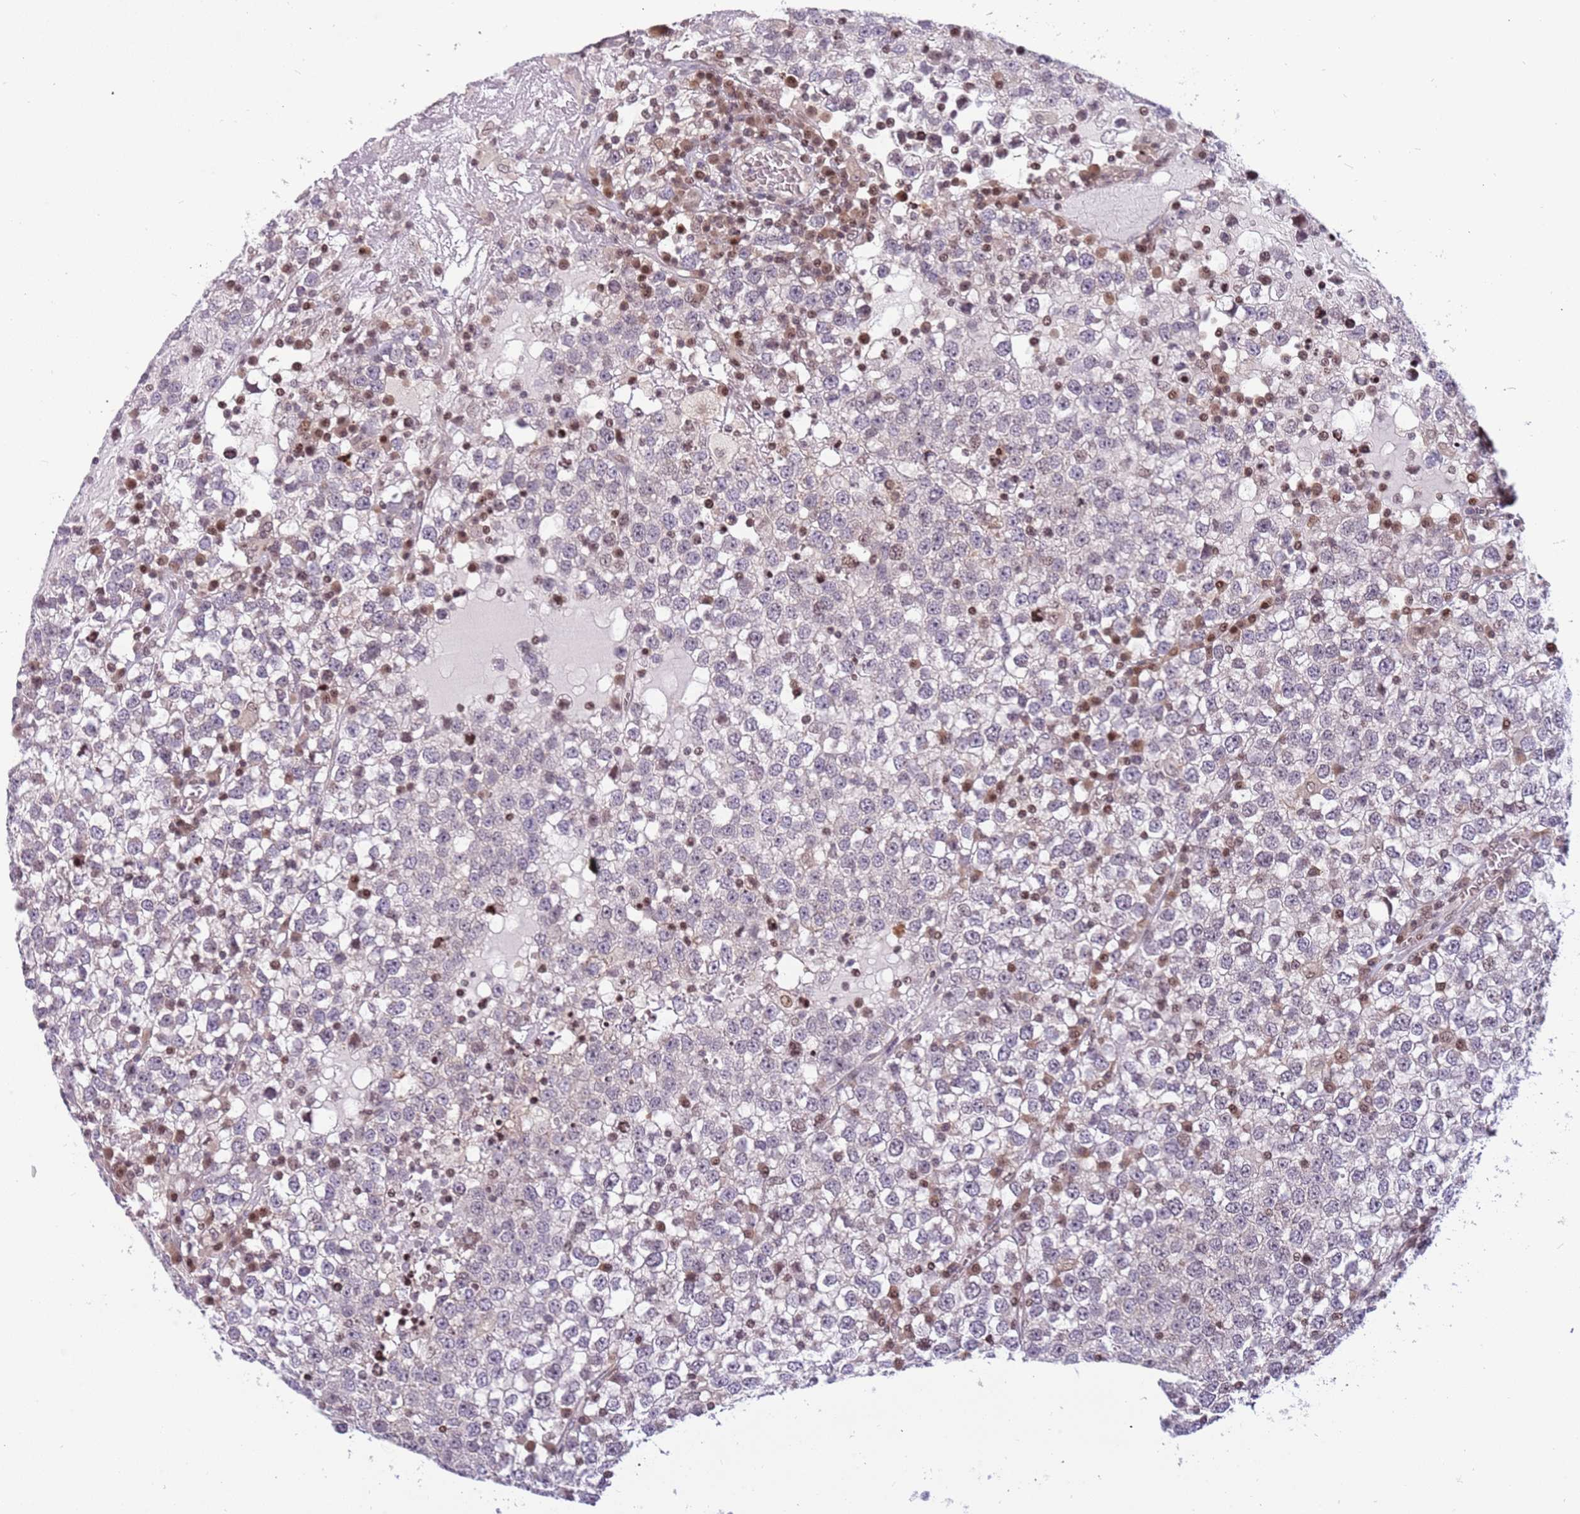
{"staining": {"intensity": "negative", "quantity": "none", "location": "none"}, "tissue": "testis cancer", "cell_type": "Tumor cells", "image_type": "cancer", "snomed": [{"axis": "morphology", "description": "Seminoma, NOS"}, {"axis": "topography", "description": "Testis"}], "caption": "IHC histopathology image of testis seminoma stained for a protein (brown), which demonstrates no expression in tumor cells.", "gene": "ARHGEF5", "patient": {"sex": "male", "age": 65}}